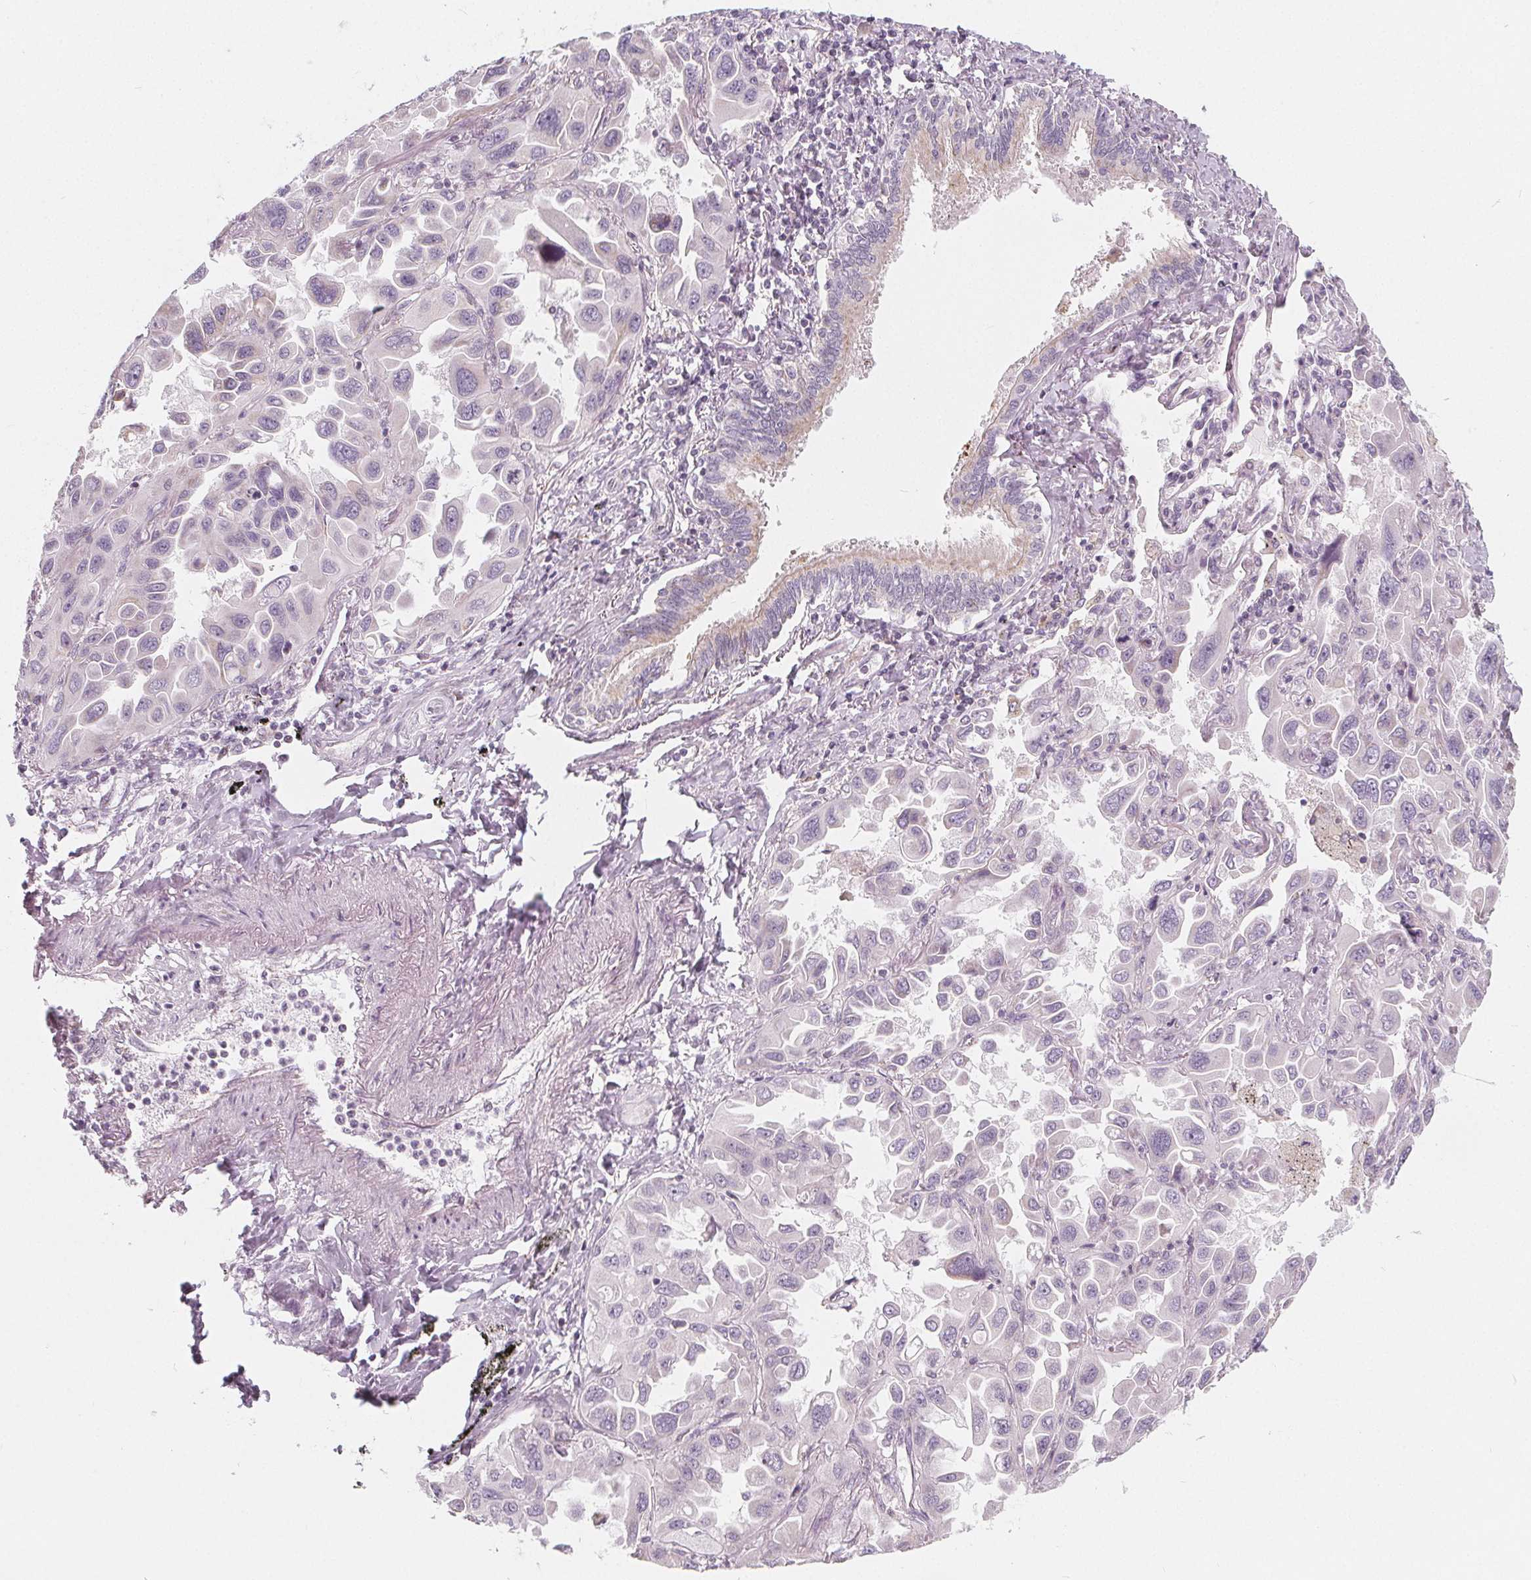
{"staining": {"intensity": "weak", "quantity": "<25%", "location": "cytoplasmic/membranous"}, "tissue": "lung cancer", "cell_type": "Tumor cells", "image_type": "cancer", "snomed": [{"axis": "morphology", "description": "Adenocarcinoma, NOS"}, {"axis": "topography", "description": "Lung"}], "caption": "Immunohistochemistry image of neoplastic tissue: human adenocarcinoma (lung) stained with DAB reveals no significant protein expression in tumor cells.", "gene": "NUP210L", "patient": {"sex": "male", "age": 64}}